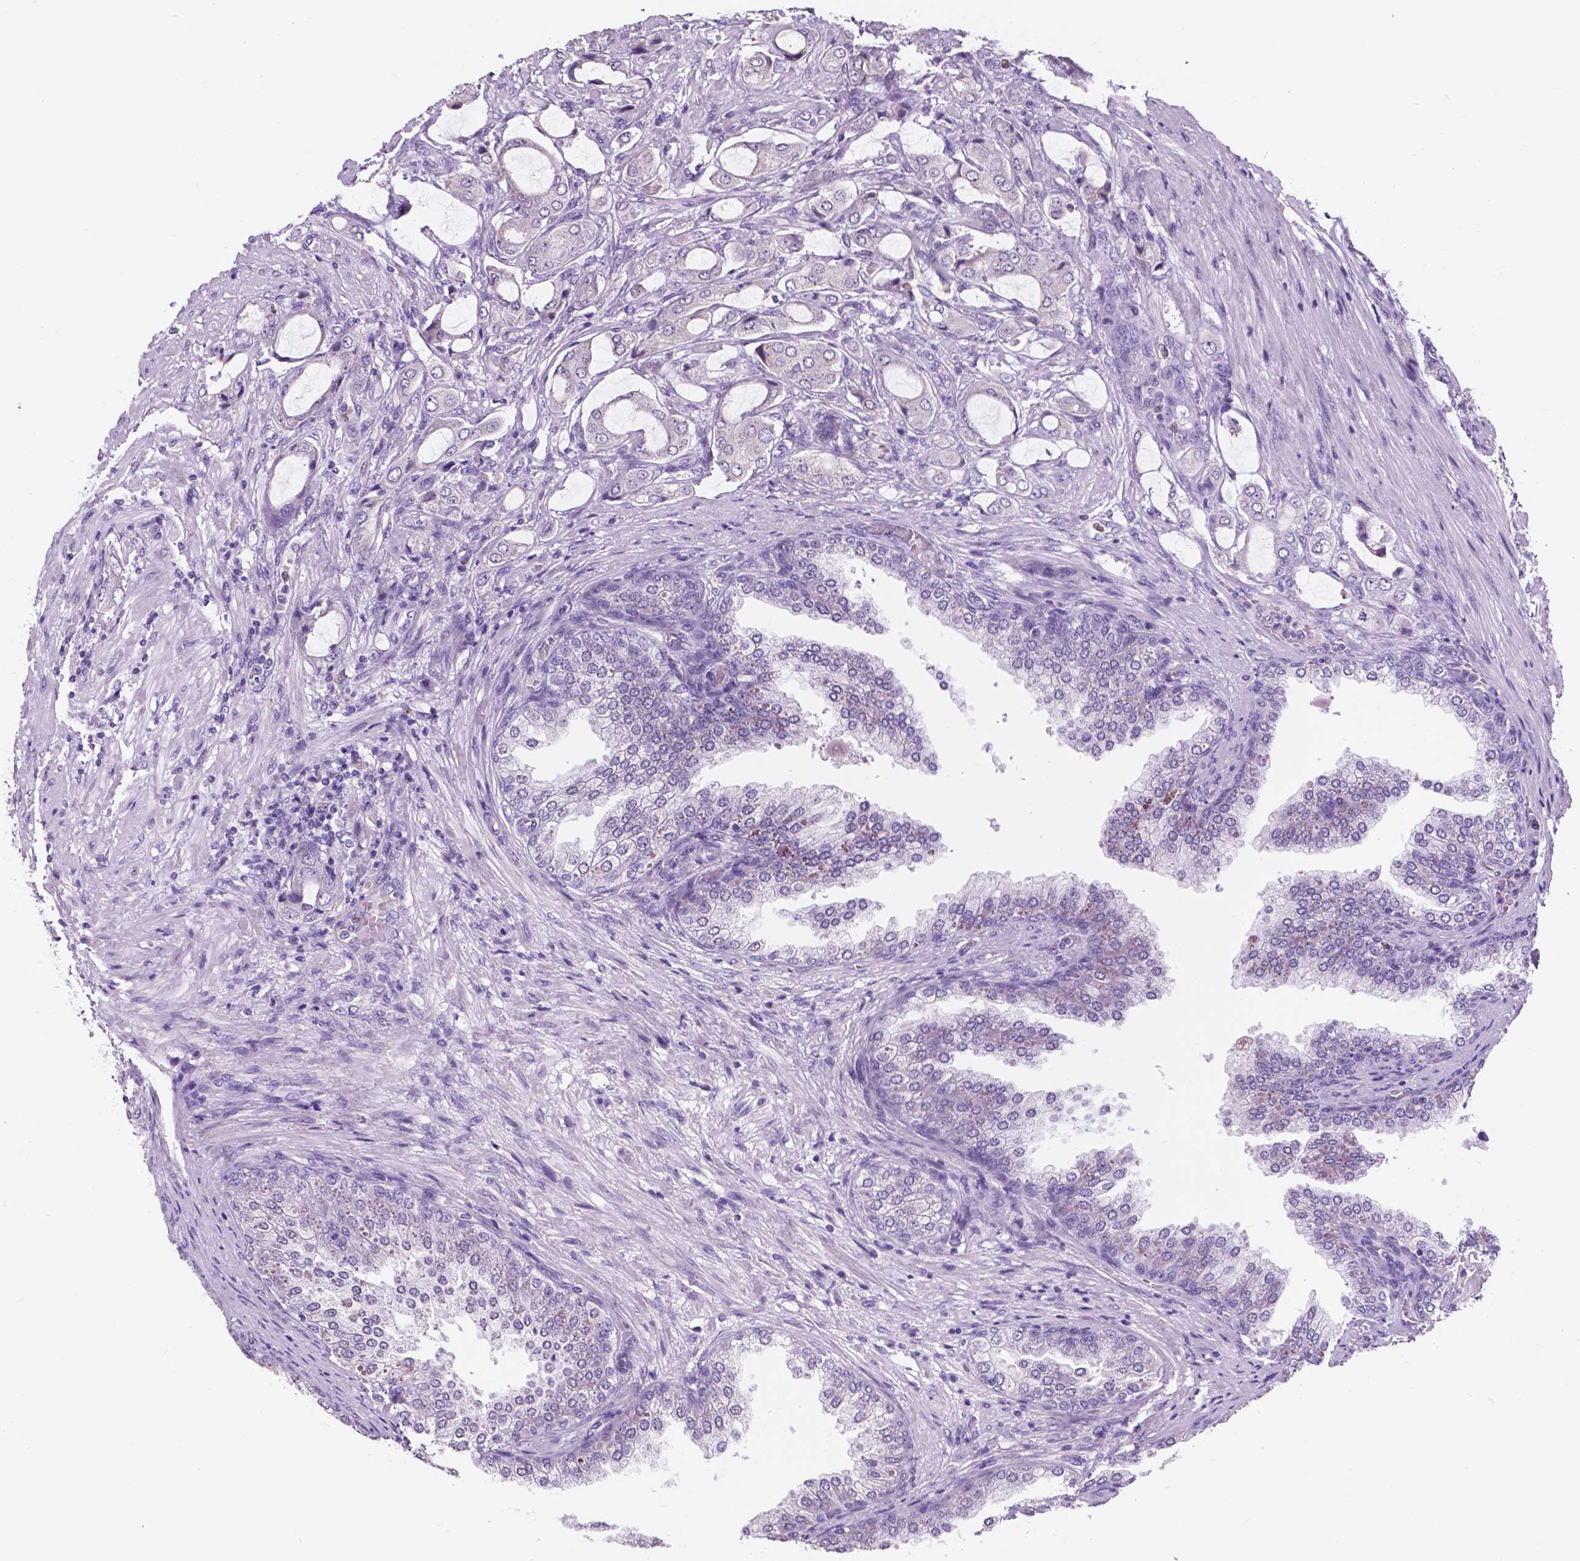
{"staining": {"intensity": "negative", "quantity": "none", "location": "none"}, "tissue": "prostate cancer", "cell_type": "Tumor cells", "image_type": "cancer", "snomed": [{"axis": "morphology", "description": "Adenocarcinoma, NOS"}, {"axis": "topography", "description": "Prostate"}], "caption": "Immunohistochemistry (IHC) of human prostate adenocarcinoma shows no staining in tumor cells.", "gene": "IREB2", "patient": {"sex": "male", "age": 63}}